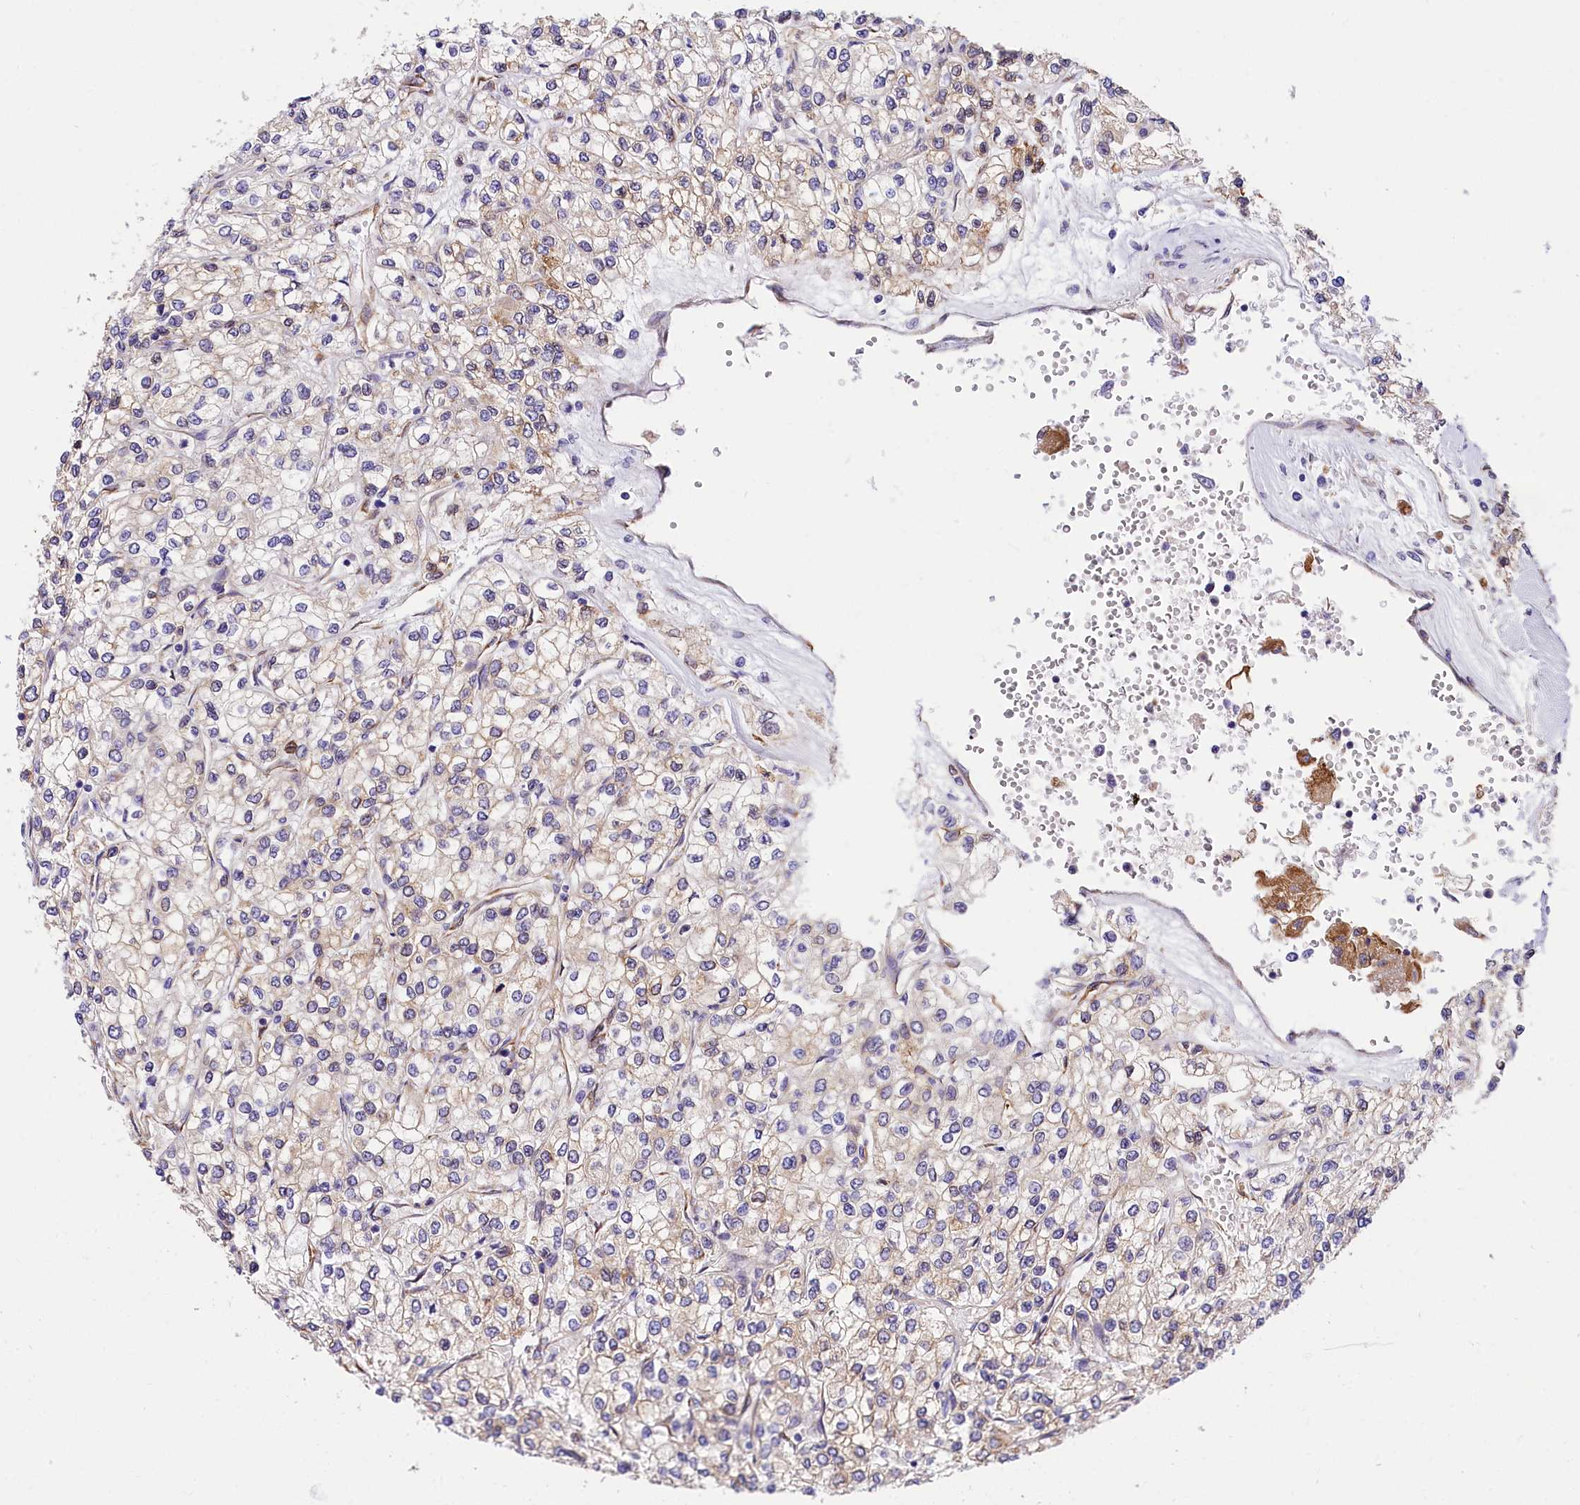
{"staining": {"intensity": "negative", "quantity": "none", "location": "none"}, "tissue": "renal cancer", "cell_type": "Tumor cells", "image_type": "cancer", "snomed": [{"axis": "morphology", "description": "Adenocarcinoma, NOS"}, {"axis": "topography", "description": "Kidney"}], "caption": "A high-resolution photomicrograph shows immunohistochemistry staining of renal adenocarcinoma, which displays no significant positivity in tumor cells.", "gene": "ITGA1", "patient": {"sex": "male", "age": 80}}